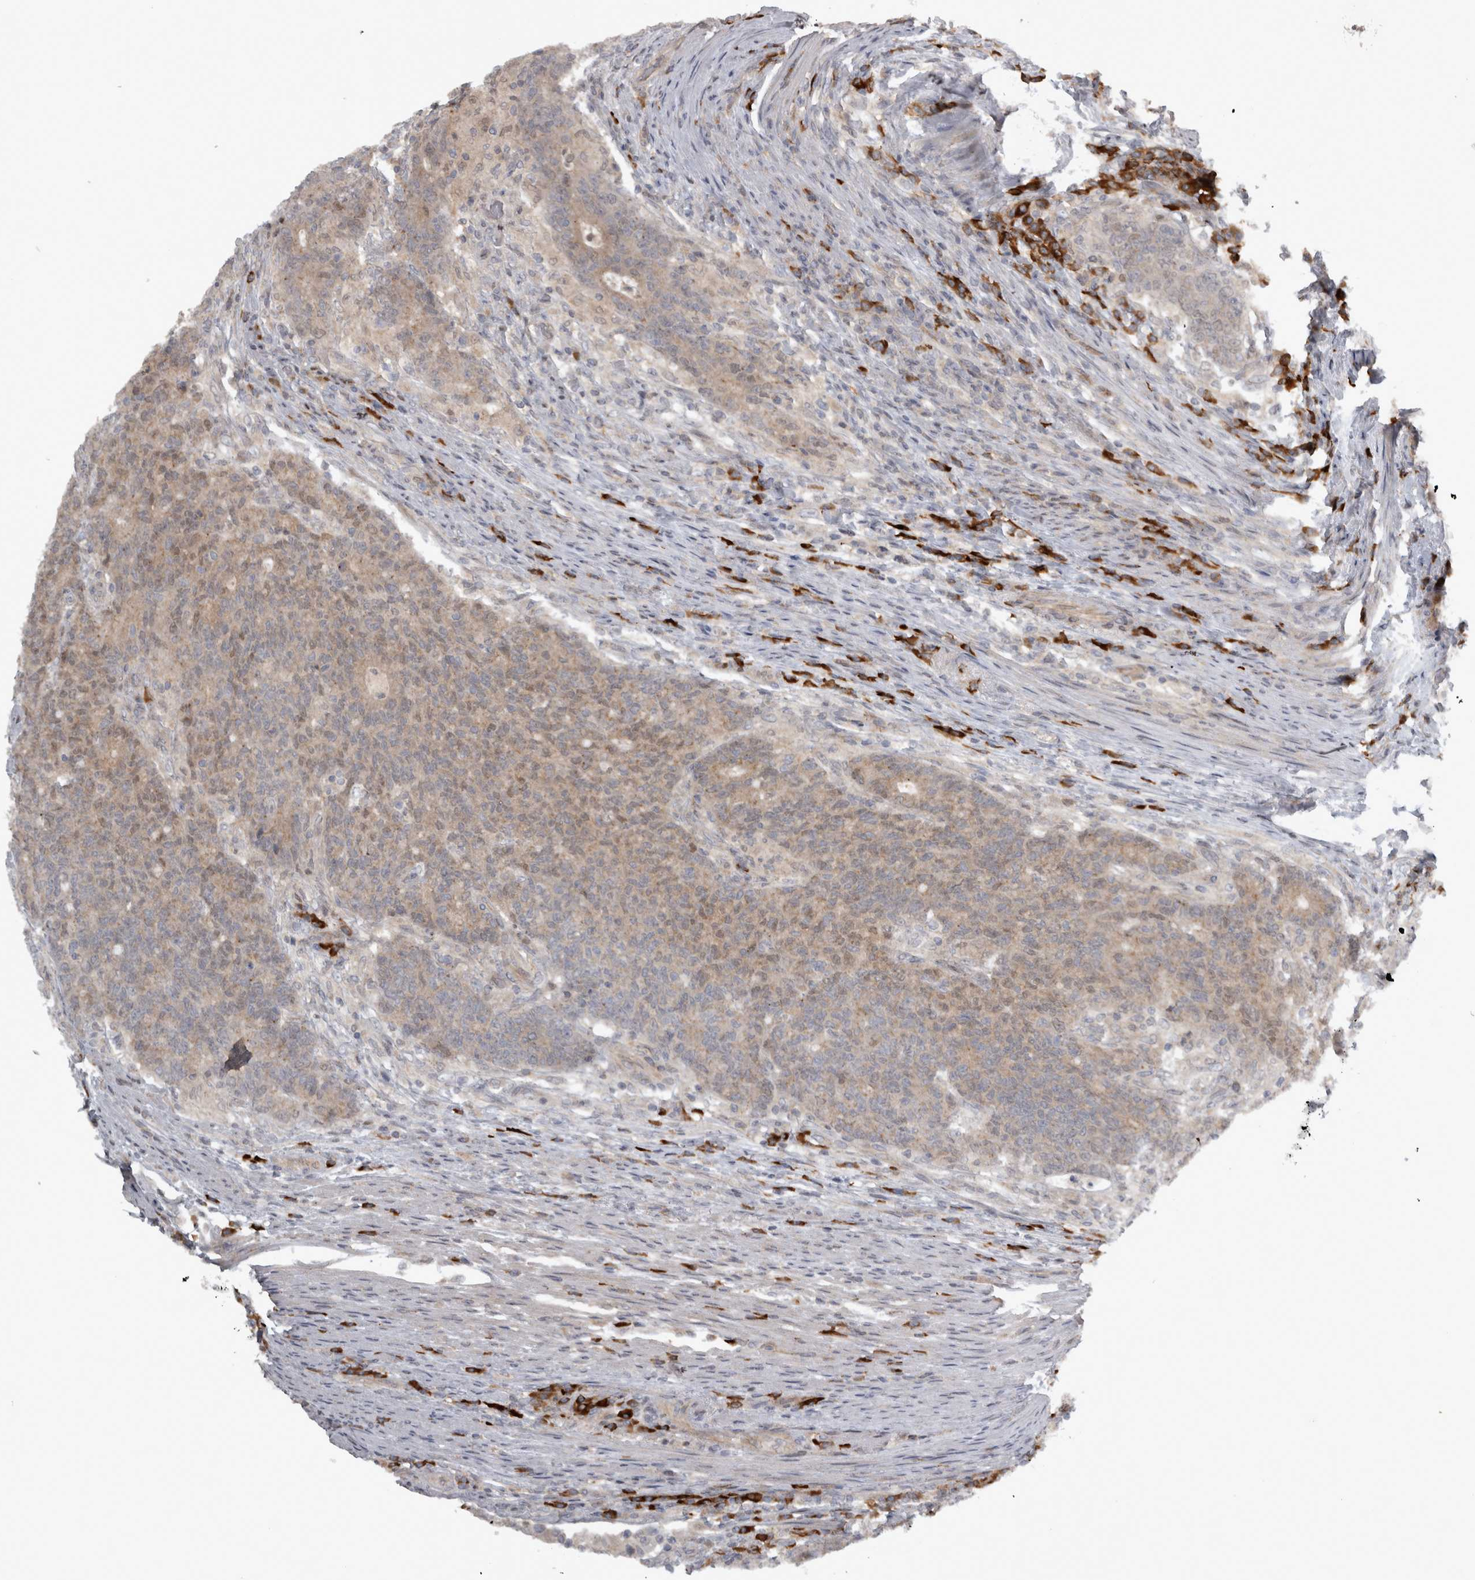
{"staining": {"intensity": "weak", "quantity": ">75%", "location": "cytoplasmic/membranous"}, "tissue": "colorectal cancer", "cell_type": "Tumor cells", "image_type": "cancer", "snomed": [{"axis": "morphology", "description": "Normal tissue, NOS"}, {"axis": "morphology", "description": "Adenocarcinoma, NOS"}, {"axis": "topography", "description": "Colon"}], "caption": "Human colorectal adenocarcinoma stained for a protein (brown) demonstrates weak cytoplasmic/membranous positive expression in about >75% of tumor cells.", "gene": "SLCO5A1", "patient": {"sex": "female", "age": 75}}